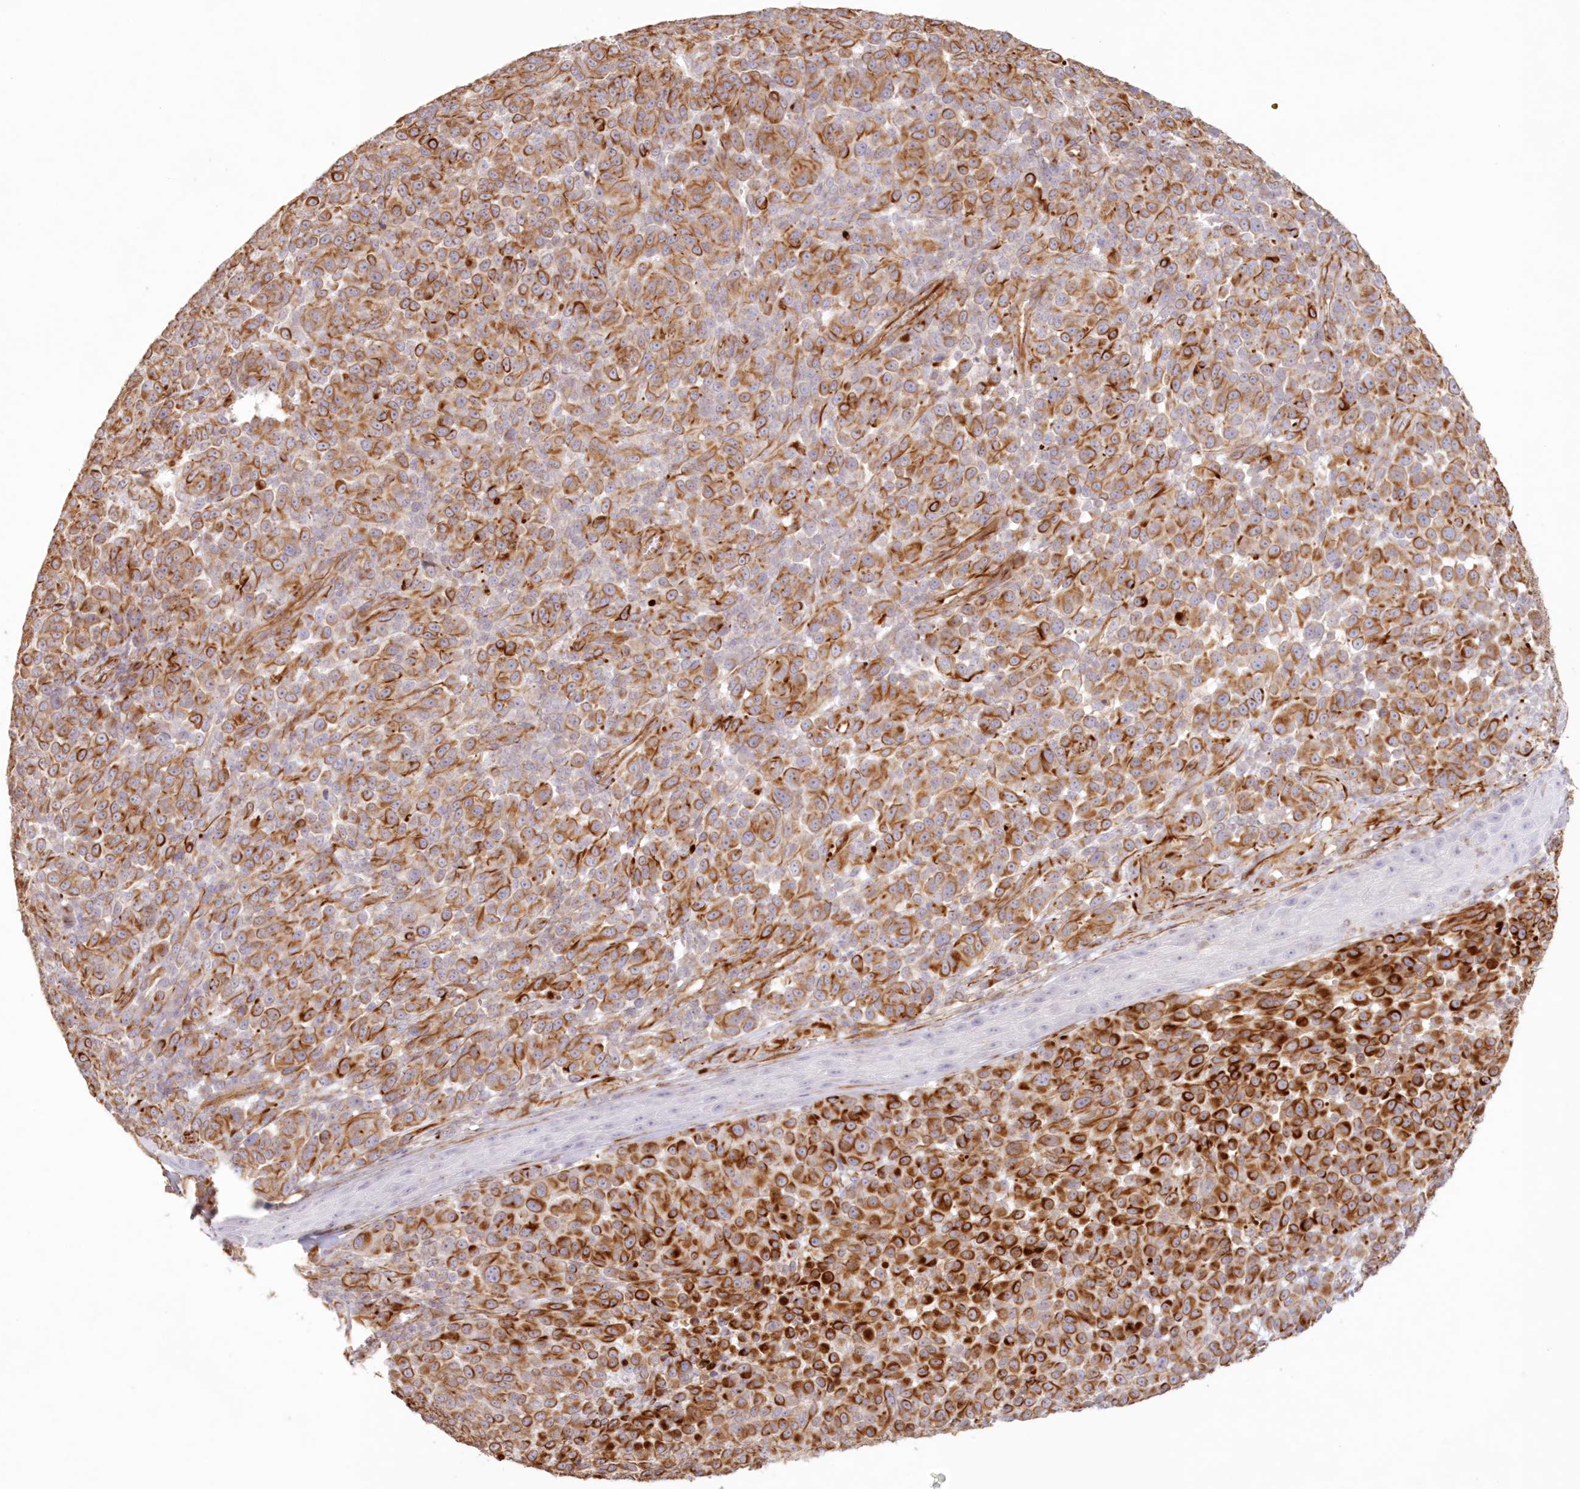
{"staining": {"intensity": "strong", "quantity": "25%-75%", "location": "cytoplasmic/membranous"}, "tissue": "melanoma", "cell_type": "Tumor cells", "image_type": "cancer", "snomed": [{"axis": "morphology", "description": "Malignant melanoma, NOS"}, {"axis": "topography", "description": "Skin"}], "caption": "The micrograph shows a brown stain indicating the presence of a protein in the cytoplasmic/membranous of tumor cells in melanoma. Nuclei are stained in blue.", "gene": "DMRTB1", "patient": {"sex": "male", "age": 49}}